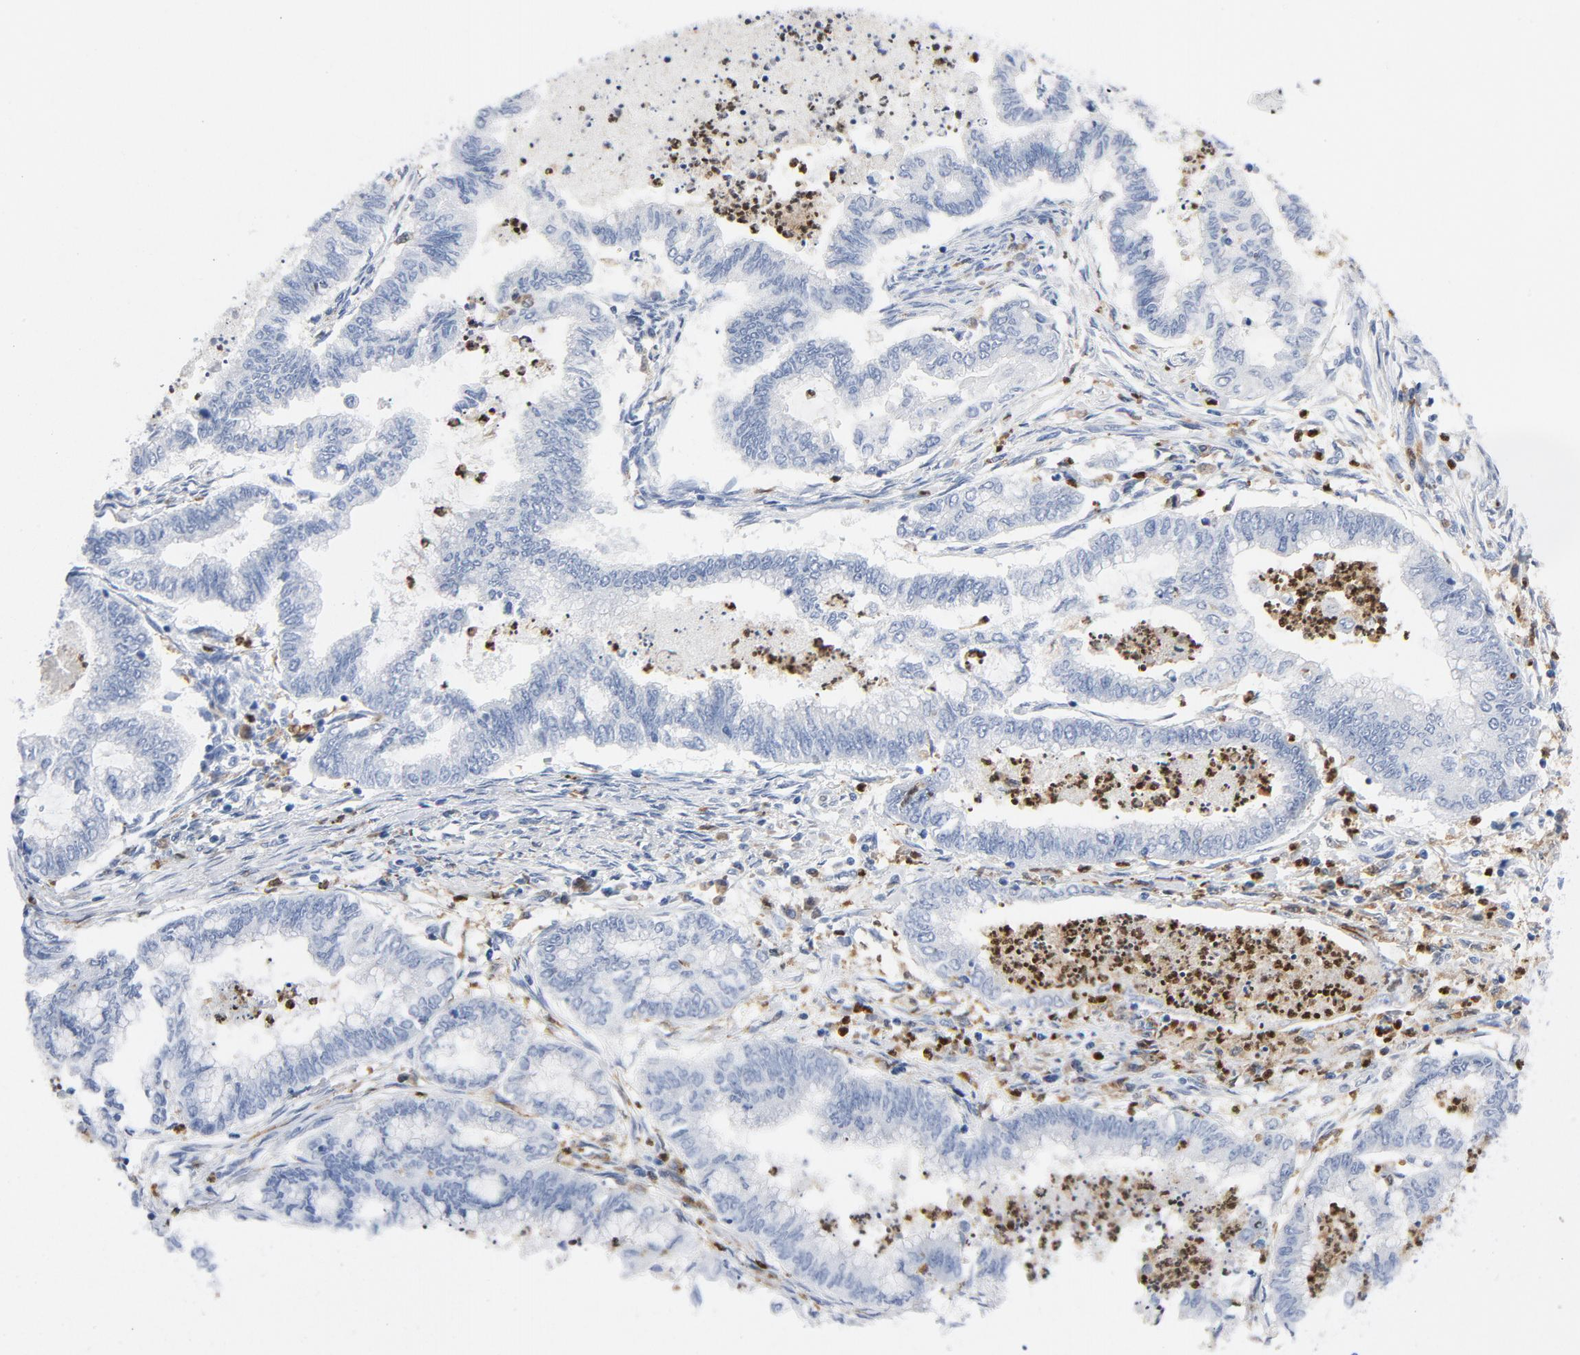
{"staining": {"intensity": "negative", "quantity": "none", "location": "none"}, "tissue": "endometrial cancer", "cell_type": "Tumor cells", "image_type": "cancer", "snomed": [{"axis": "morphology", "description": "Adenocarcinoma, NOS"}, {"axis": "topography", "description": "Endometrium"}], "caption": "Protein analysis of adenocarcinoma (endometrial) demonstrates no significant staining in tumor cells. (Brightfield microscopy of DAB (3,3'-diaminobenzidine) IHC at high magnification).", "gene": "NCF1", "patient": {"sex": "female", "age": 79}}